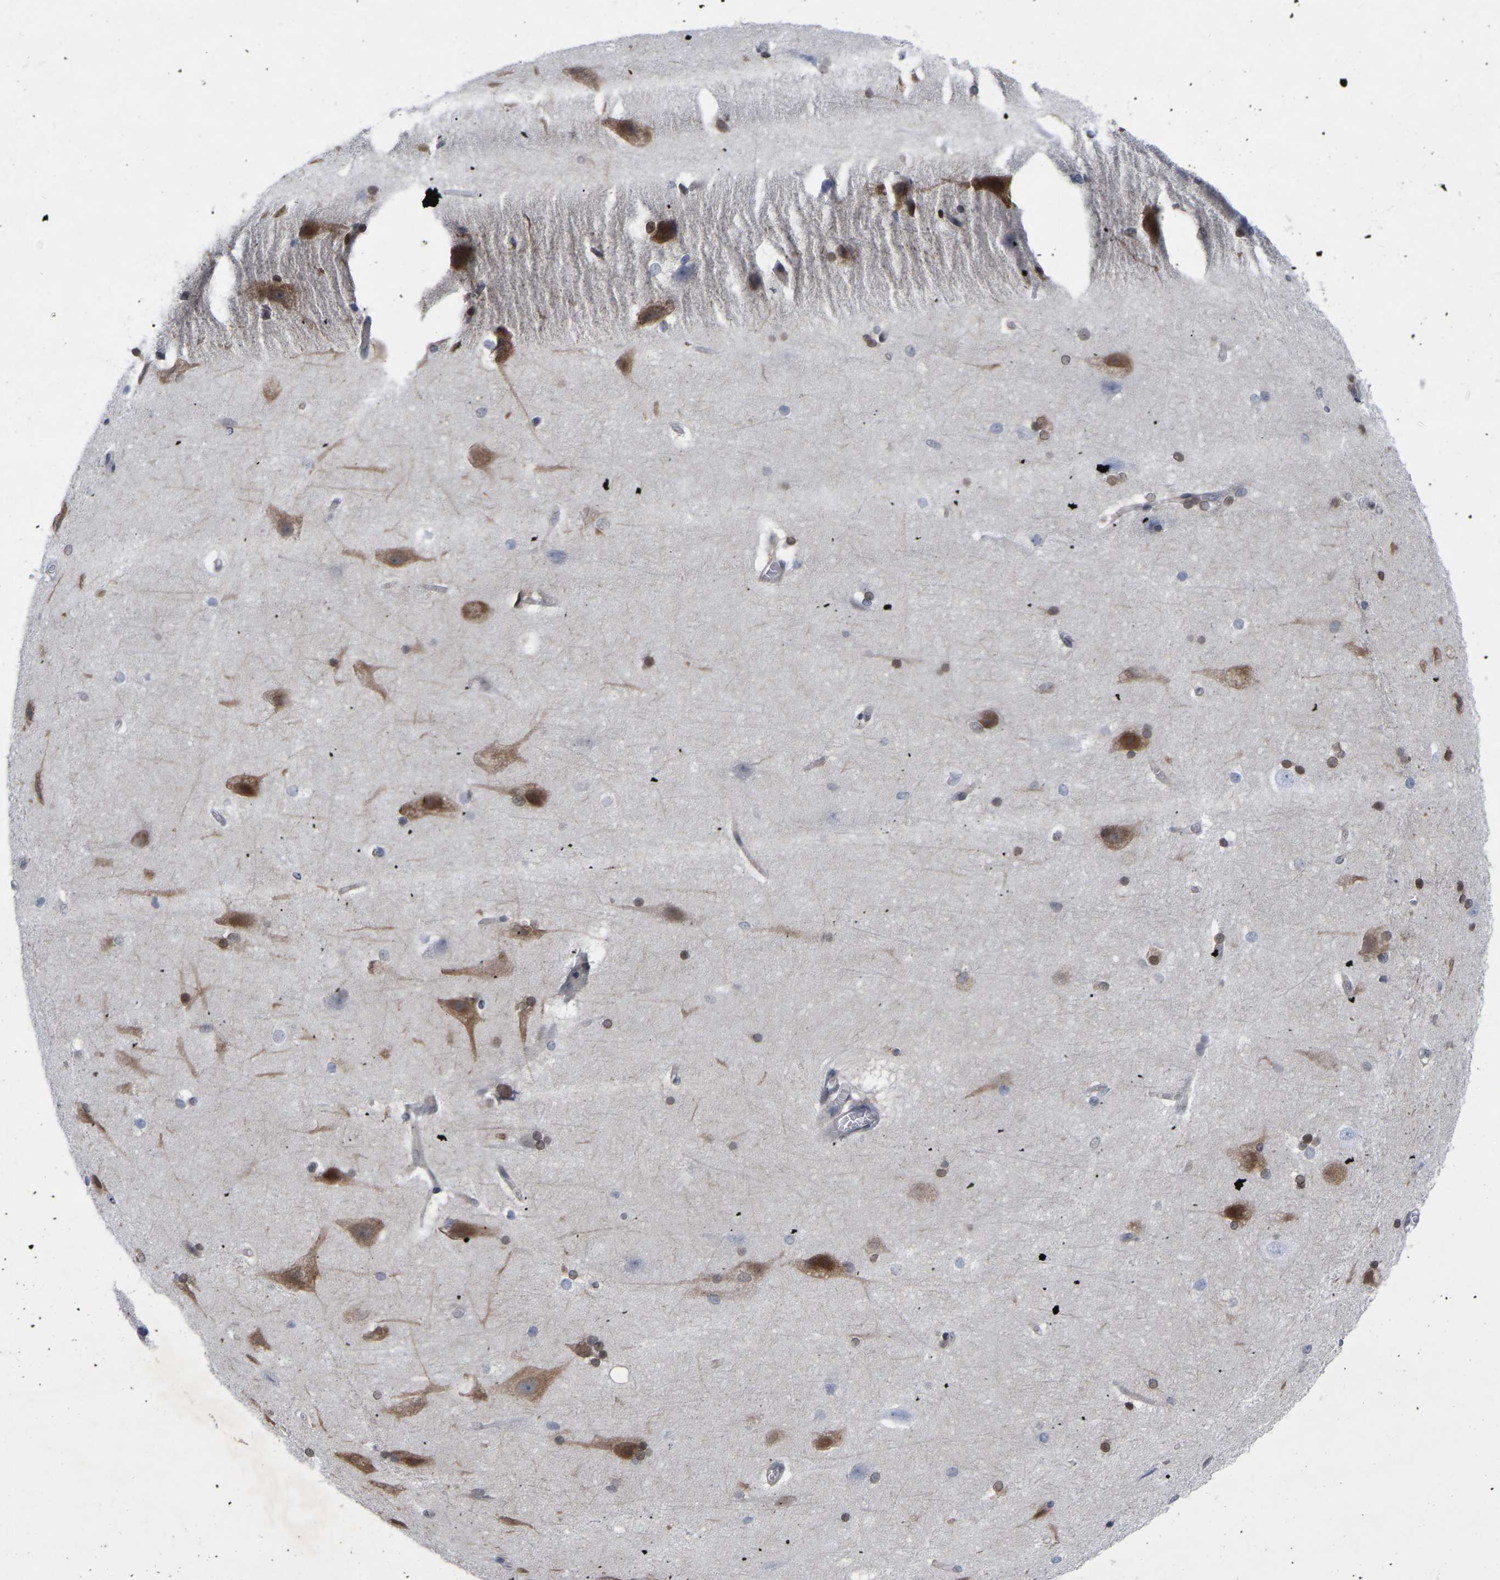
{"staining": {"intensity": "weak", "quantity": "25%-75%", "location": "cytoplasmic/membranous"}, "tissue": "cerebral cortex", "cell_type": "Endothelial cells", "image_type": "normal", "snomed": [{"axis": "morphology", "description": "Normal tissue, NOS"}, {"axis": "topography", "description": "Cerebral cortex"}, {"axis": "topography", "description": "Hippocampus"}], "caption": "Protein staining shows weak cytoplasmic/membranous positivity in approximately 25%-75% of endothelial cells in normal cerebral cortex. (IHC, brightfield microscopy, high magnification).", "gene": "UBE4B", "patient": {"sex": "female", "age": 19}}